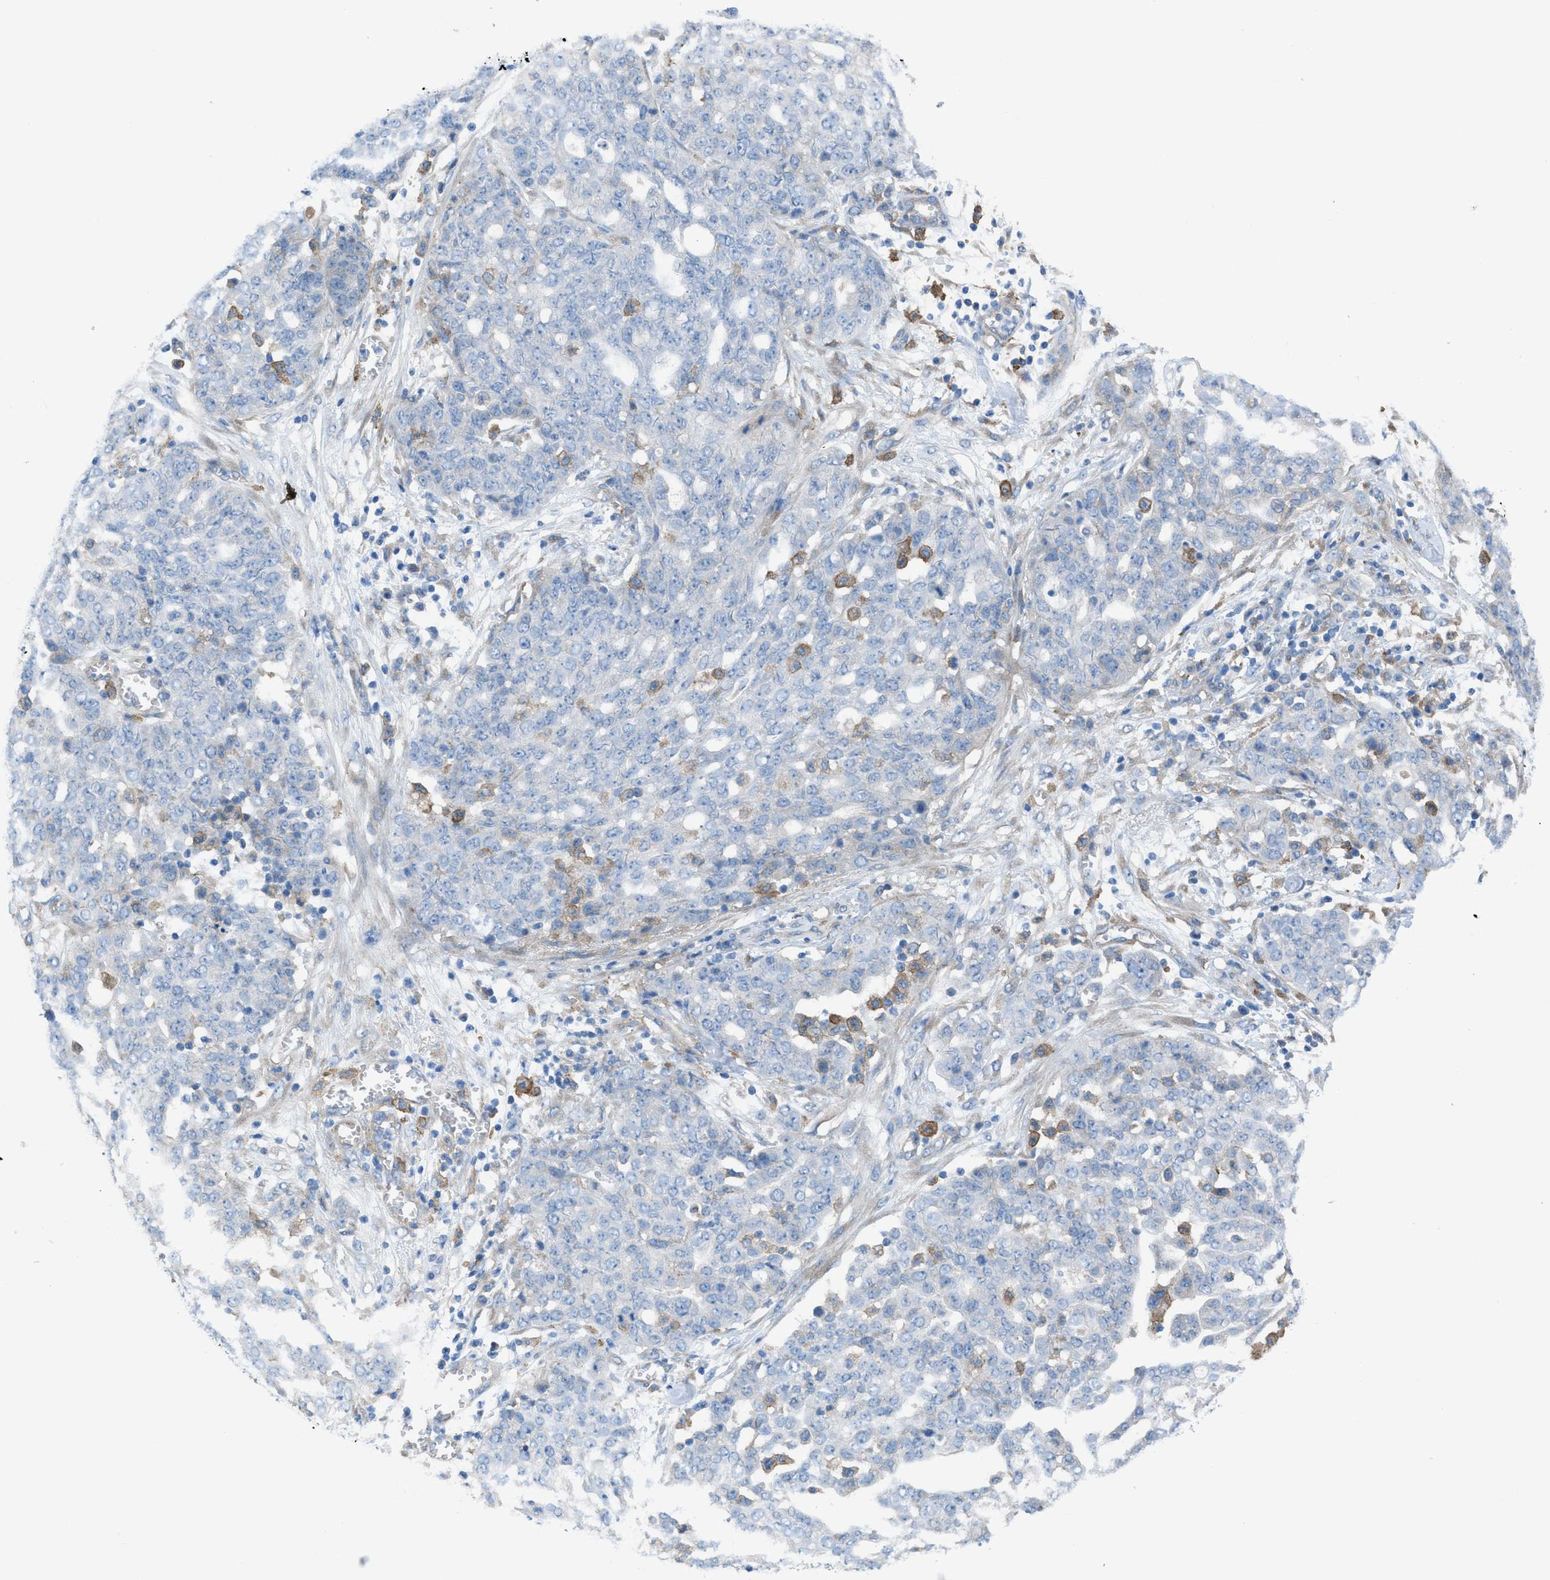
{"staining": {"intensity": "negative", "quantity": "none", "location": "none"}, "tissue": "ovarian cancer", "cell_type": "Tumor cells", "image_type": "cancer", "snomed": [{"axis": "morphology", "description": "Cystadenocarcinoma, serous, NOS"}, {"axis": "topography", "description": "Soft tissue"}, {"axis": "topography", "description": "Ovary"}], "caption": "An IHC micrograph of ovarian cancer (serous cystadenocarcinoma) is shown. There is no staining in tumor cells of ovarian cancer (serous cystadenocarcinoma).", "gene": "EGFR", "patient": {"sex": "female", "age": 57}}